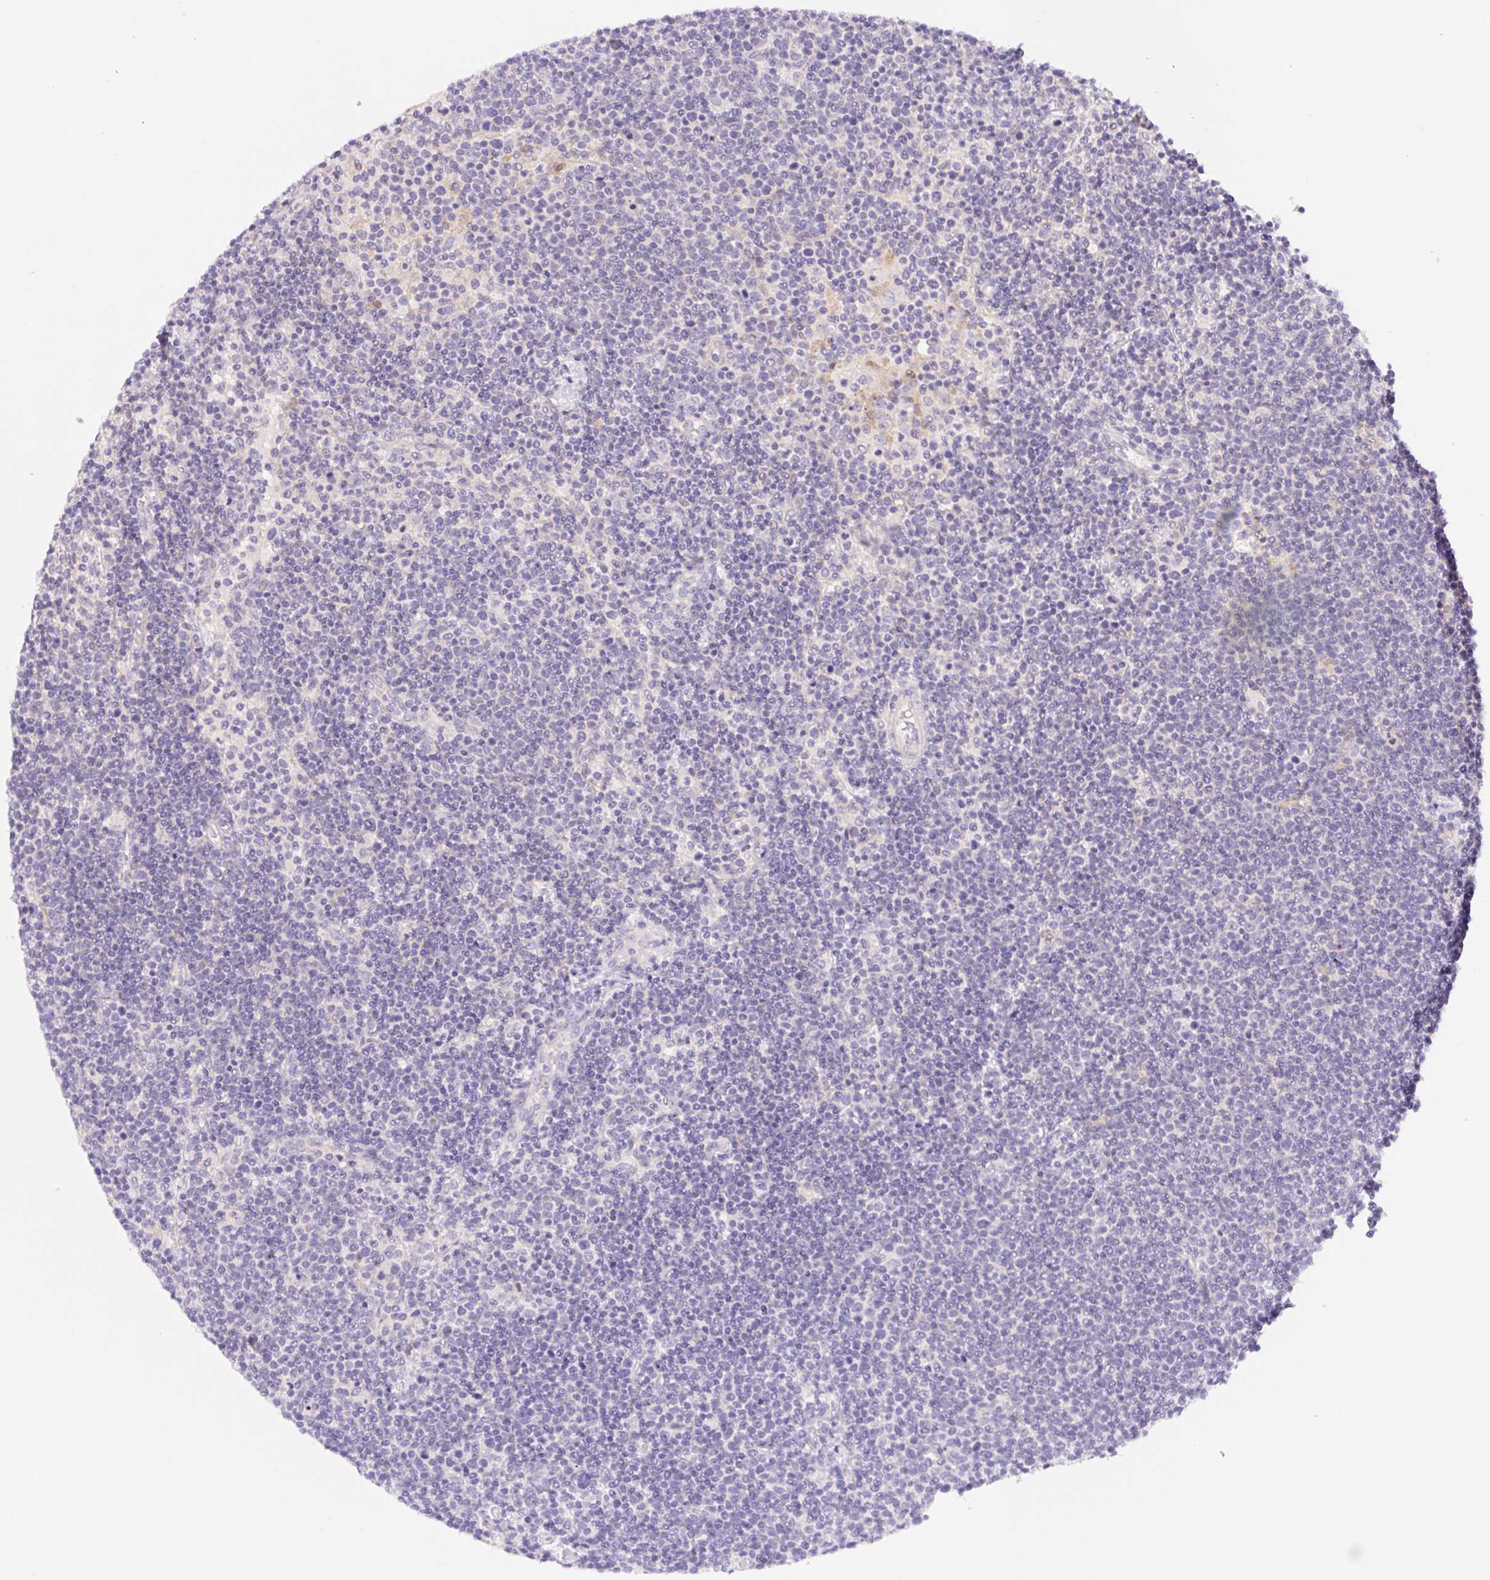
{"staining": {"intensity": "negative", "quantity": "none", "location": "none"}, "tissue": "lymphoma", "cell_type": "Tumor cells", "image_type": "cancer", "snomed": [{"axis": "morphology", "description": "Malignant lymphoma, non-Hodgkin's type, High grade"}, {"axis": "topography", "description": "Lymph node"}], "caption": "High magnification brightfield microscopy of malignant lymphoma, non-Hodgkin's type (high-grade) stained with DAB (3,3'-diaminobenzidine) (brown) and counterstained with hematoxylin (blue): tumor cells show no significant staining.", "gene": "DYNC2LI1", "patient": {"sex": "male", "age": 61}}